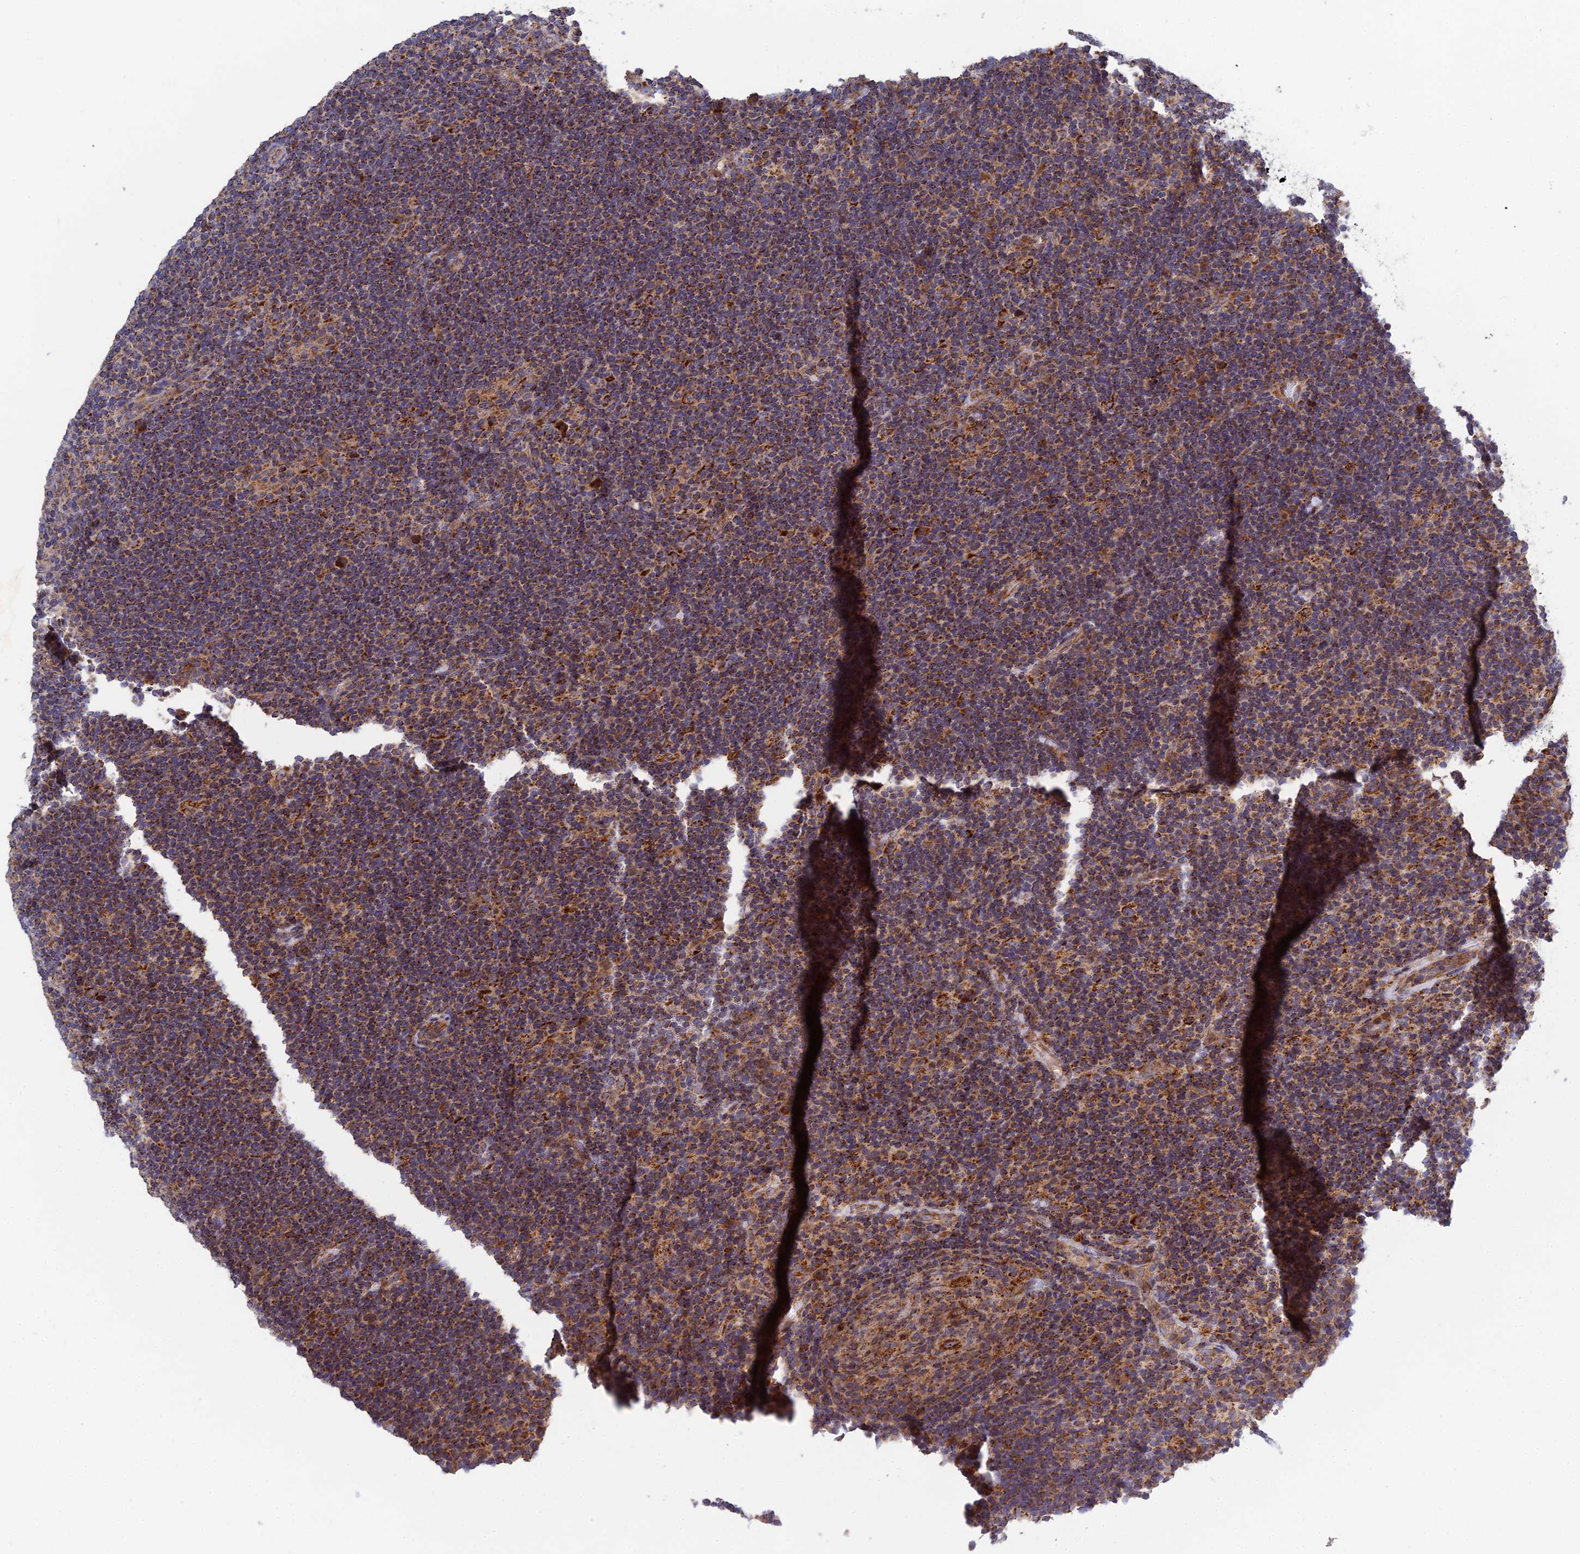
{"staining": {"intensity": "moderate", "quantity": ">75%", "location": "cytoplasmic/membranous"}, "tissue": "lymphoma", "cell_type": "Tumor cells", "image_type": "cancer", "snomed": [{"axis": "morphology", "description": "Hodgkin's disease, NOS"}, {"axis": "topography", "description": "Lymph node"}], "caption": "A brown stain shows moderate cytoplasmic/membranous positivity of a protein in lymphoma tumor cells.", "gene": "RIC8B", "patient": {"sex": "female", "age": 57}}